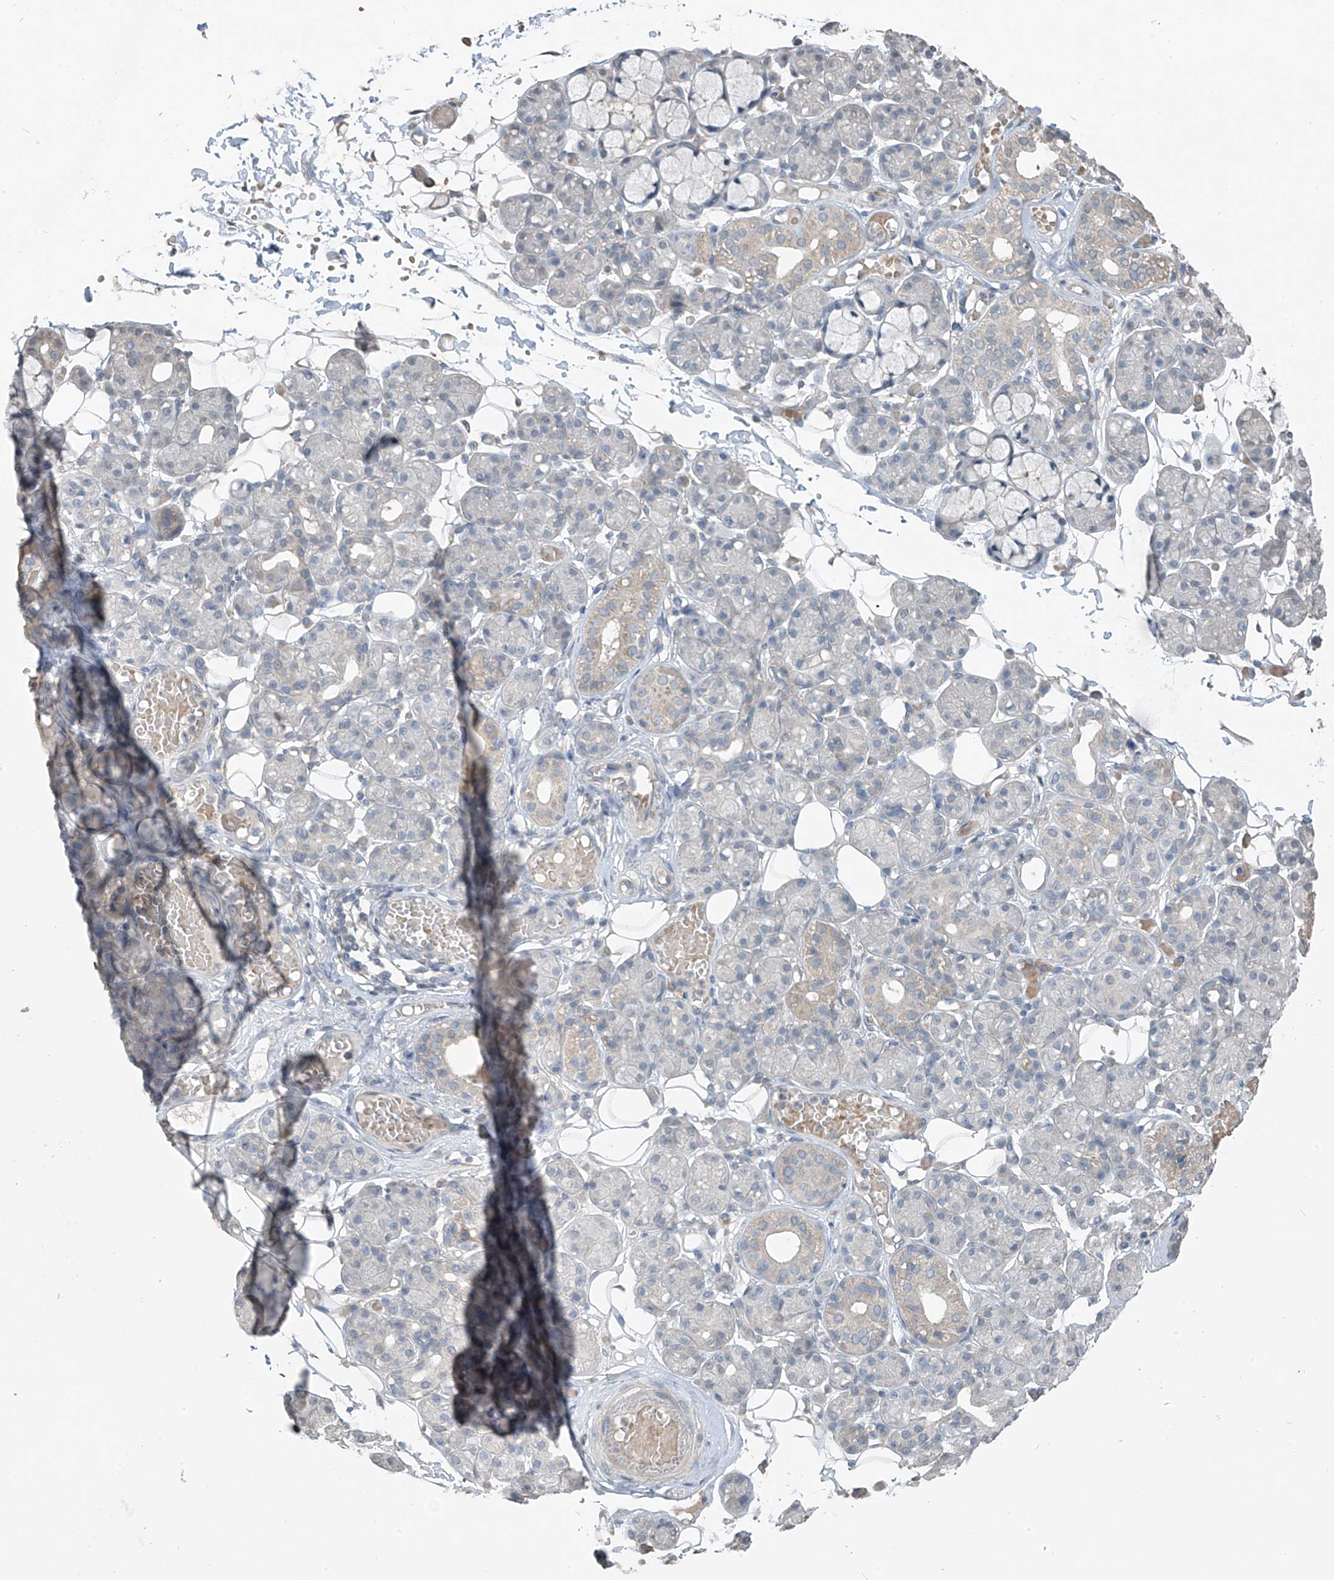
{"staining": {"intensity": "negative", "quantity": "none", "location": "none"}, "tissue": "salivary gland", "cell_type": "Glandular cells", "image_type": "normal", "snomed": [{"axis": "morphology", "description": "Normal tissue, NOS"}, {"axis": "topography", "description": "Salivary gland"}], "caption": "Unremarkable salivary gland was stained to show a protein in brown. There is no significant positivity in glandular cells.", "gene": "HOXA11", "patient": {"sex": "male", "age": 63}}